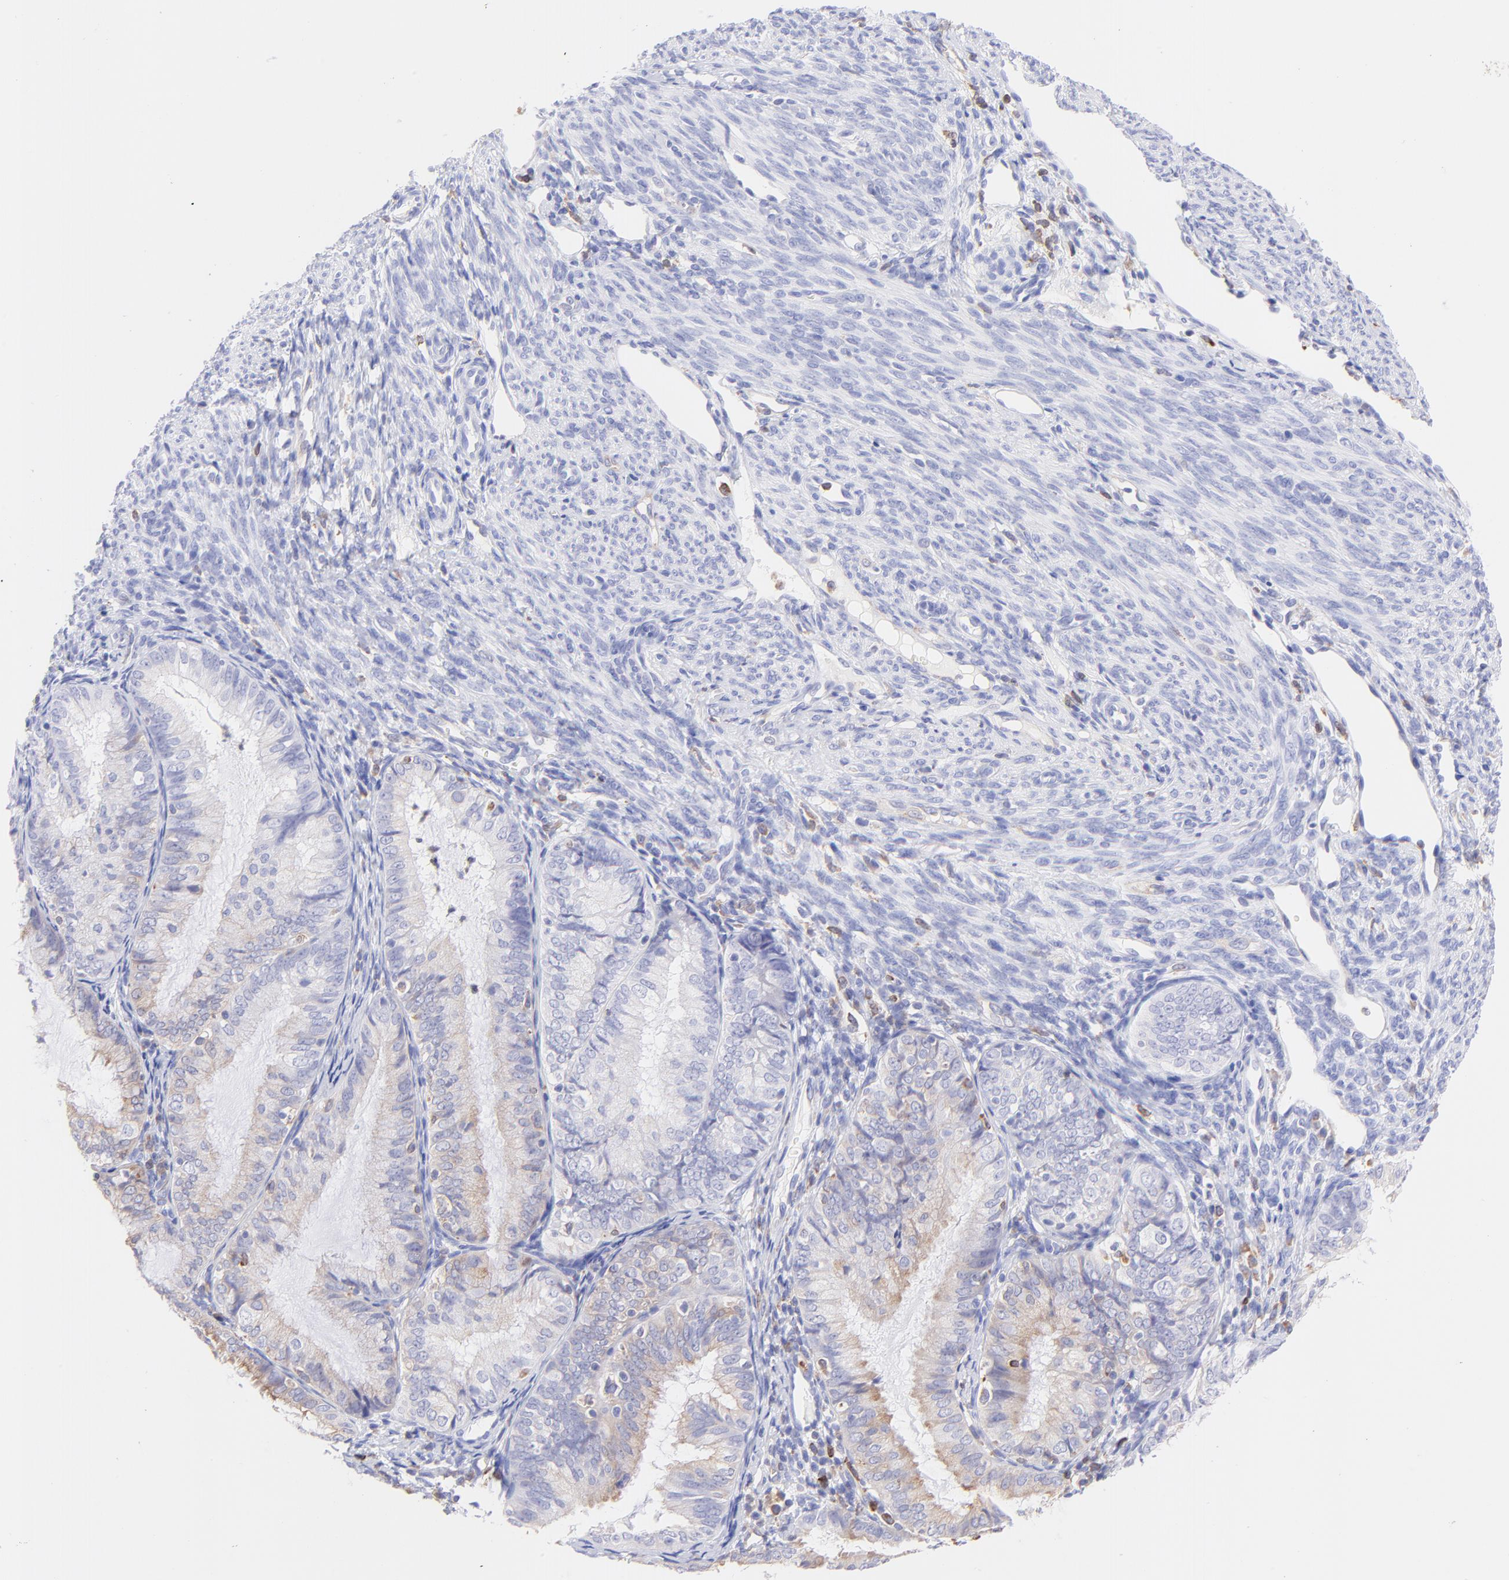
{"staining": {"intensity": "moderate", "quantity": "25%-75%", "location": "cytoplasmic/membranous"}, "tissue": "endometrial cancer", "cell_type": "Tumor cells", "image_type": "cancer", "snomed": [{"axis": "morphology", "description": "Adenocarcinoma, NOS"}, {"axis": "topography", "description": "Endometrium"}], "caption": "This histopathology image reveals endometrial adenocarcinoma stained with IHC to label a protein in brown. The cytoplasmic/membranous of tumor cells show moderate positivity for the protein. Nuclei are counter-stained blue.", "gene": "IRAG2", "patient": {"sex": "female", "age": 66}}